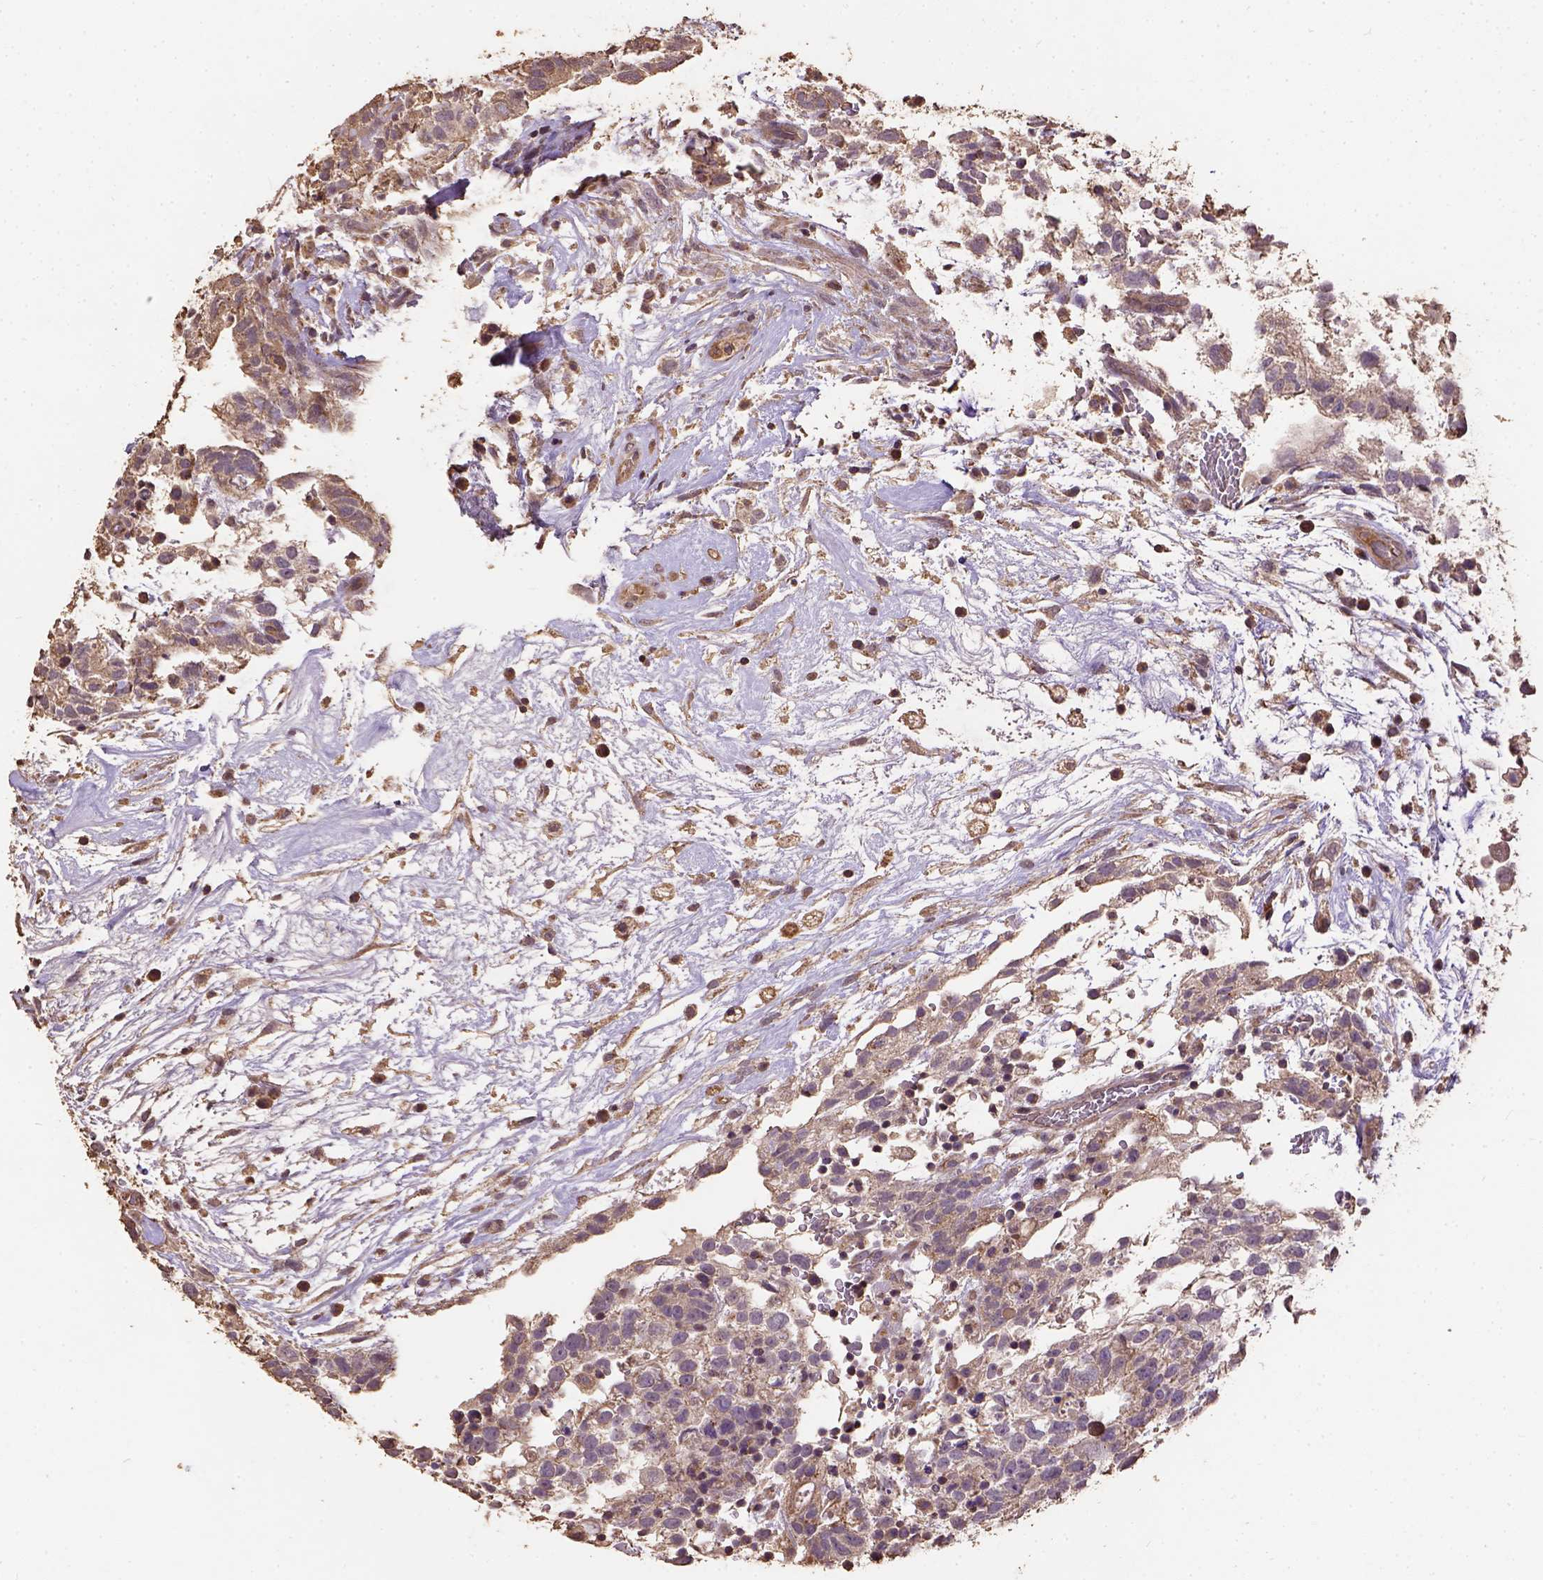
{"staining": {"intensity": "weak", "quantity": ">75%", "location": "cytoplasmic/membranous"}, "tissue": "testis cancer", "cell_type": "Tumor cells", "image_type": "cancer", "snomed": [{"axis": "morphology", "description": "Normal tissue, NOS"}, {"axis": "morphology", "description": "Carcinoma, Embryonal, NOS"}, {"axis": "topography", "description": "Testis"}], "caption": "Weak cytoplasmic/membranous positivity for a protein is identified in about >75% of tumor cells of testis cancer using IHC.", "gene": "ATP1B3", "patient": {"sex": "male", "age": 32}}